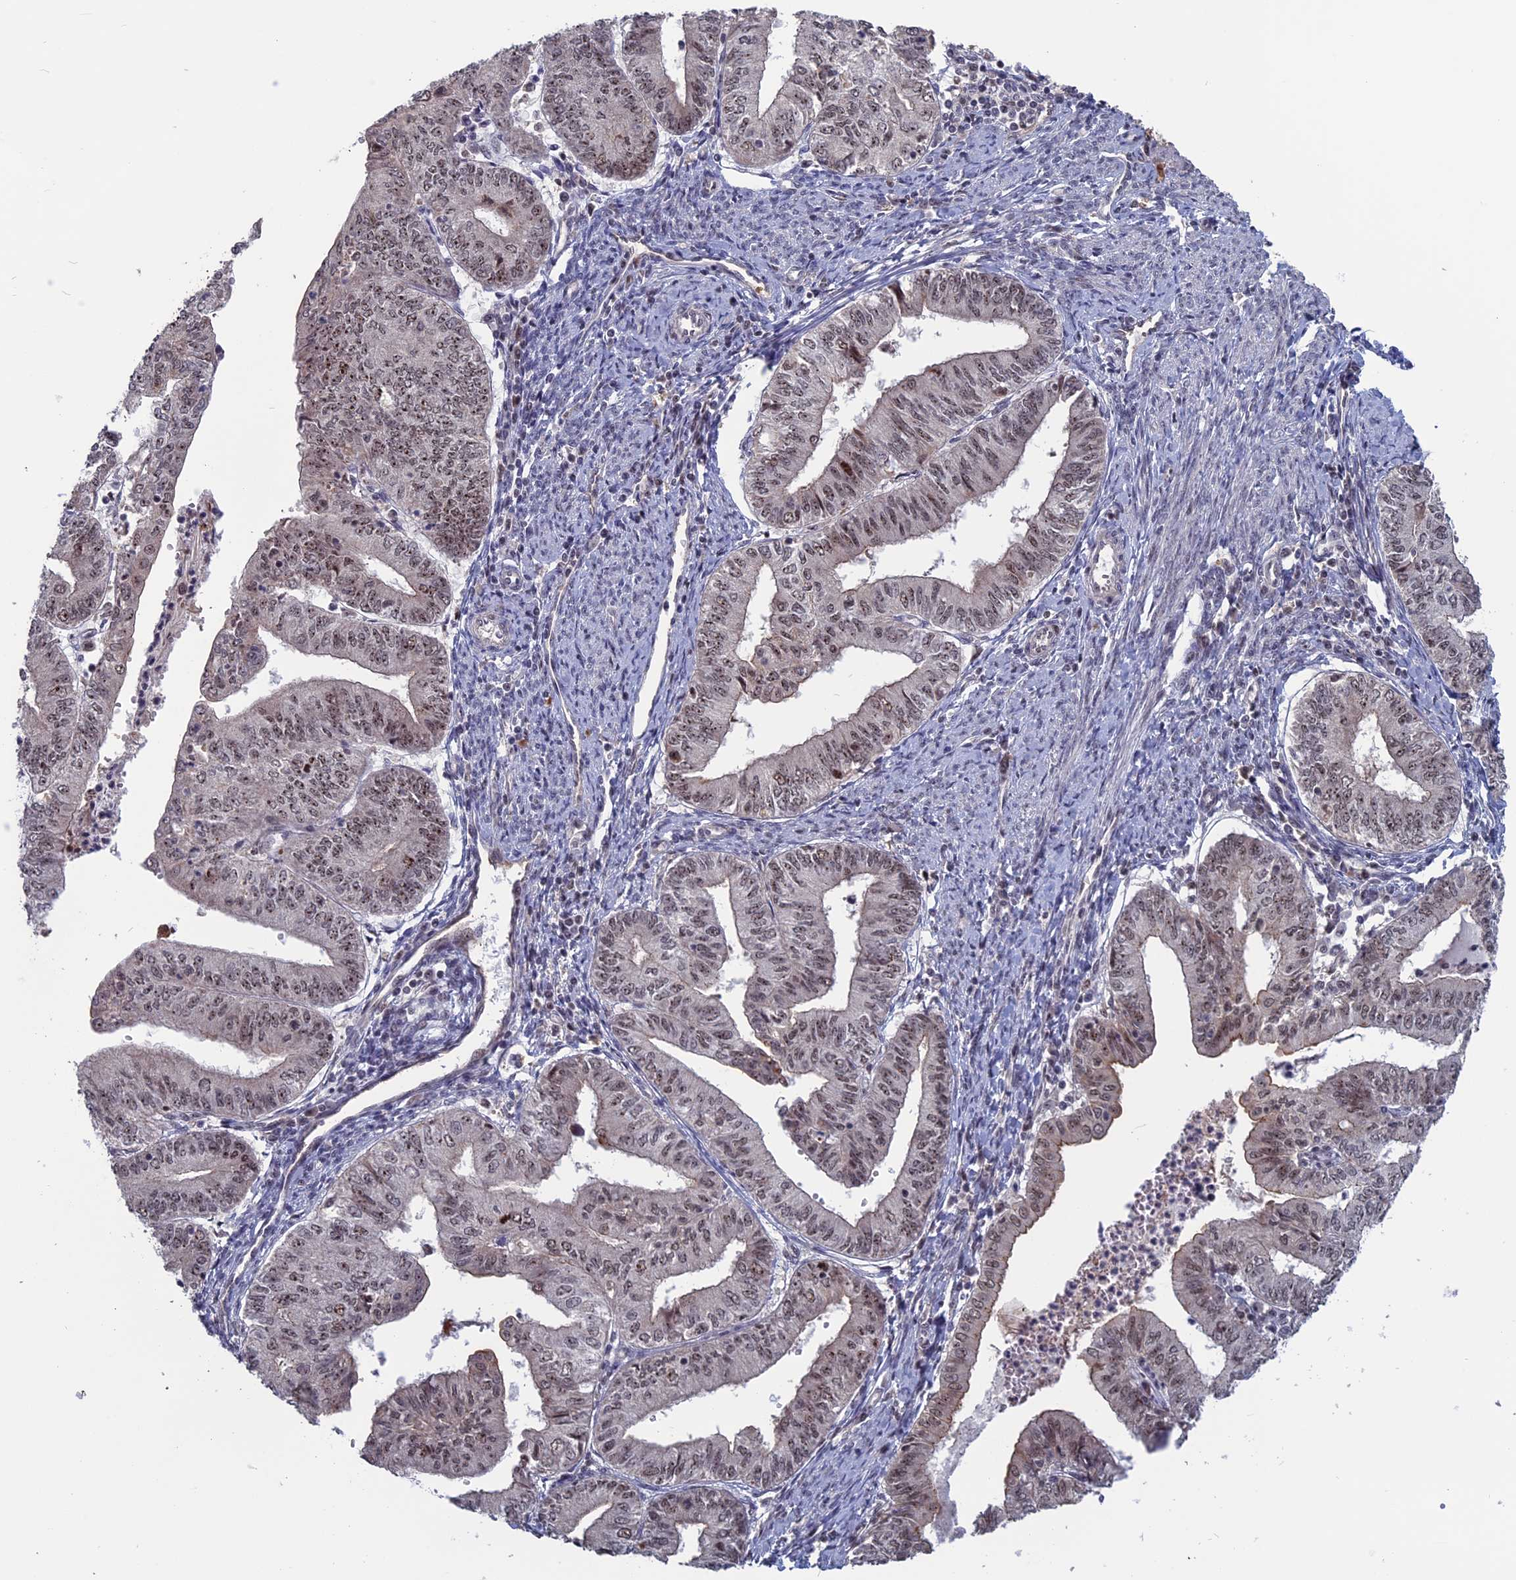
{"staining": {"intensity": "weak", "quantity": "<25%", "location": "nuclear"}, "tissue": "endometrial cancer", "cell_type": "Tumor cells", "image_type": "cancer", "snomed": [{"axis": "morphology", "description": "Adenocarcinoma, NOS"}, {"axis": "topography", "description": "Endometrium"}], "caption": "Endometrial adenocarcinoma stained for a protein using IHC shows no positivity tumor cells.", "gene": "CACTIN", "patient": {"sex": "female", "age": 66}}